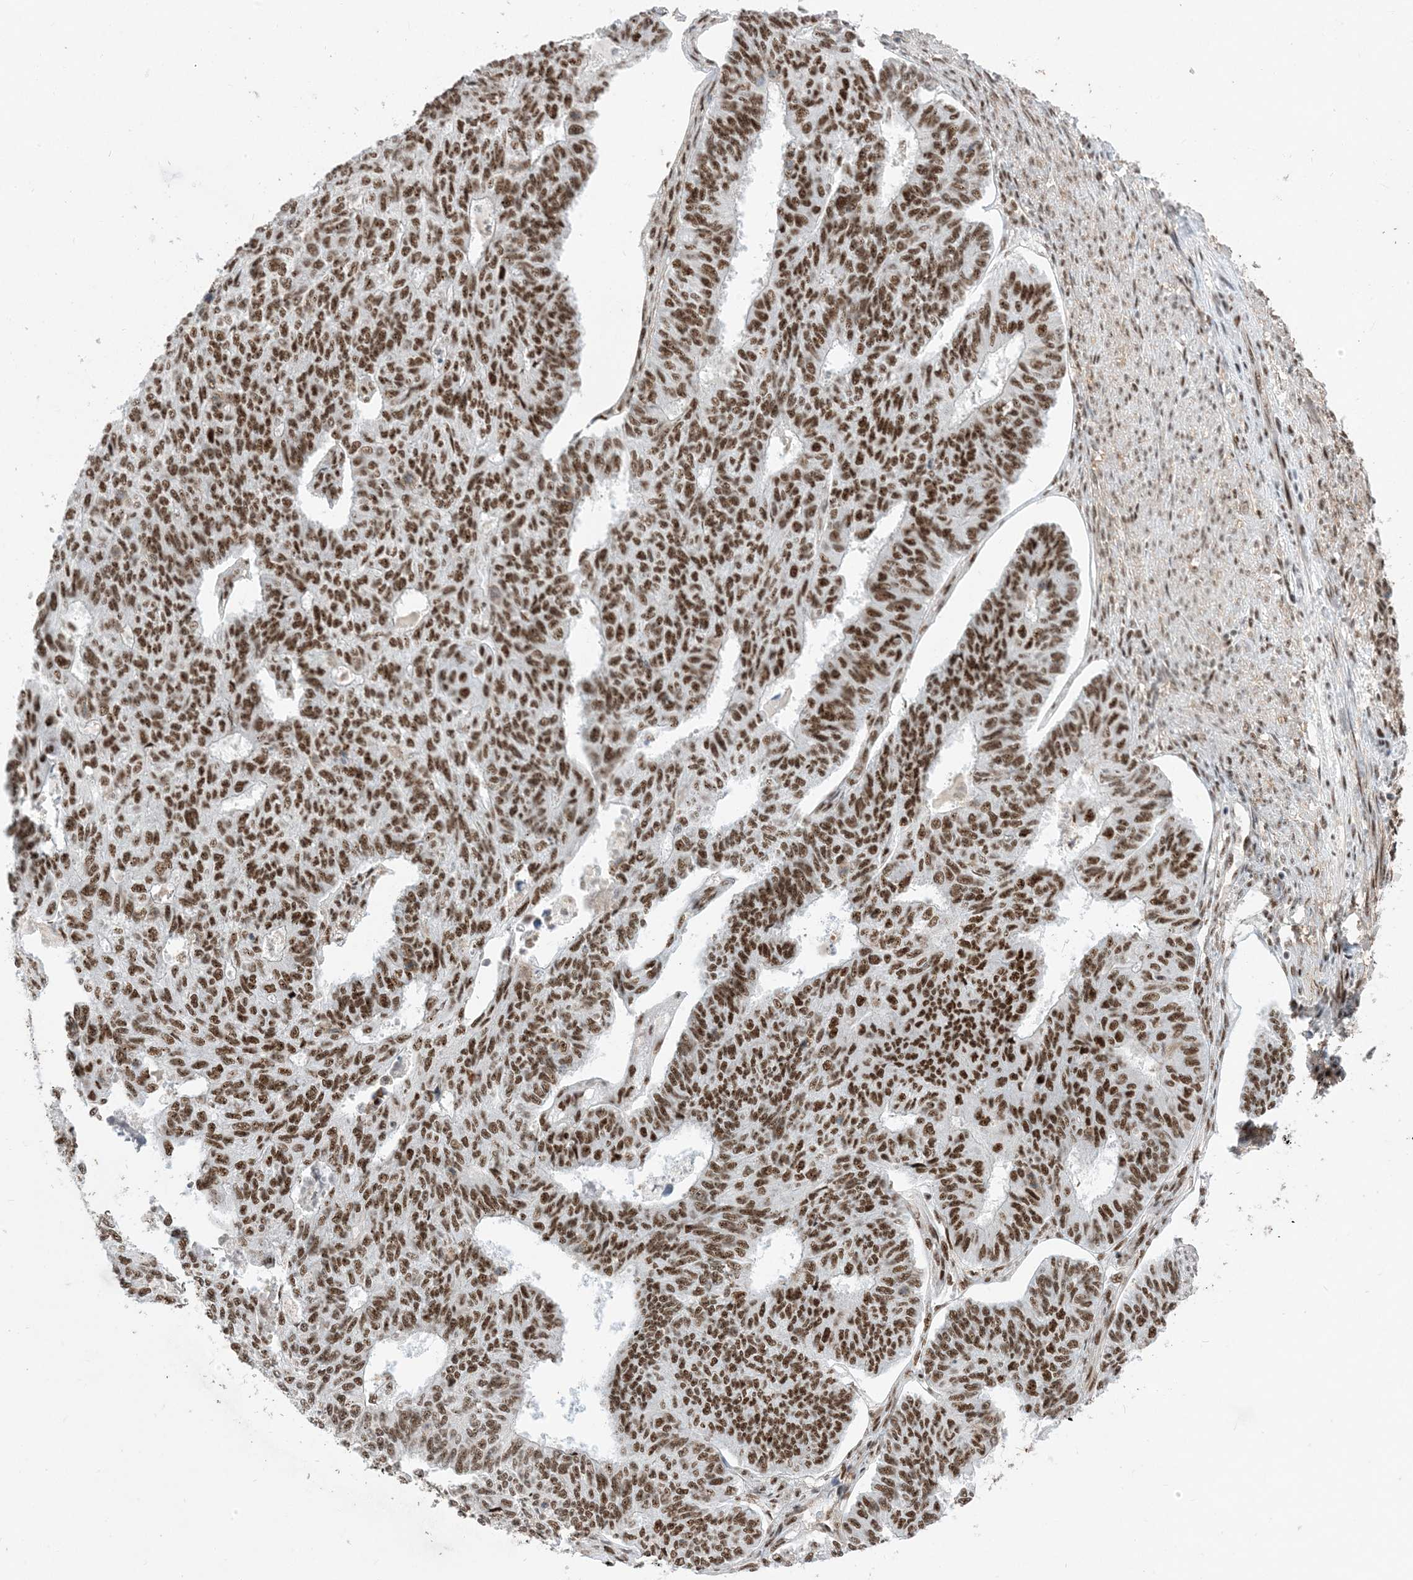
{"staining": {"intensity": "strong", "quantity": ">75%", "location": "cytoplasmic/membranous,nuclear"}, "tissue": "endometrial cancer", "cell_type": "Tumor cells", "image_type": "cancer", "snomed": [{"axis": "morphology", "description": "Adenocarcinoma, NOS"}, {"axis": "topography", "description": "Endometrium"}], "caption": "The micrograph exhibits a brown stain indicating the presence of a protein in the cytoplasmic/membranous and nuclear of tumor cells in endometrial cancer. (brown staining indicates protein expression, while blue staining denotes nuclei).", "gene": "SF3A3", "patient": {"sex": "female", "age": 32}}